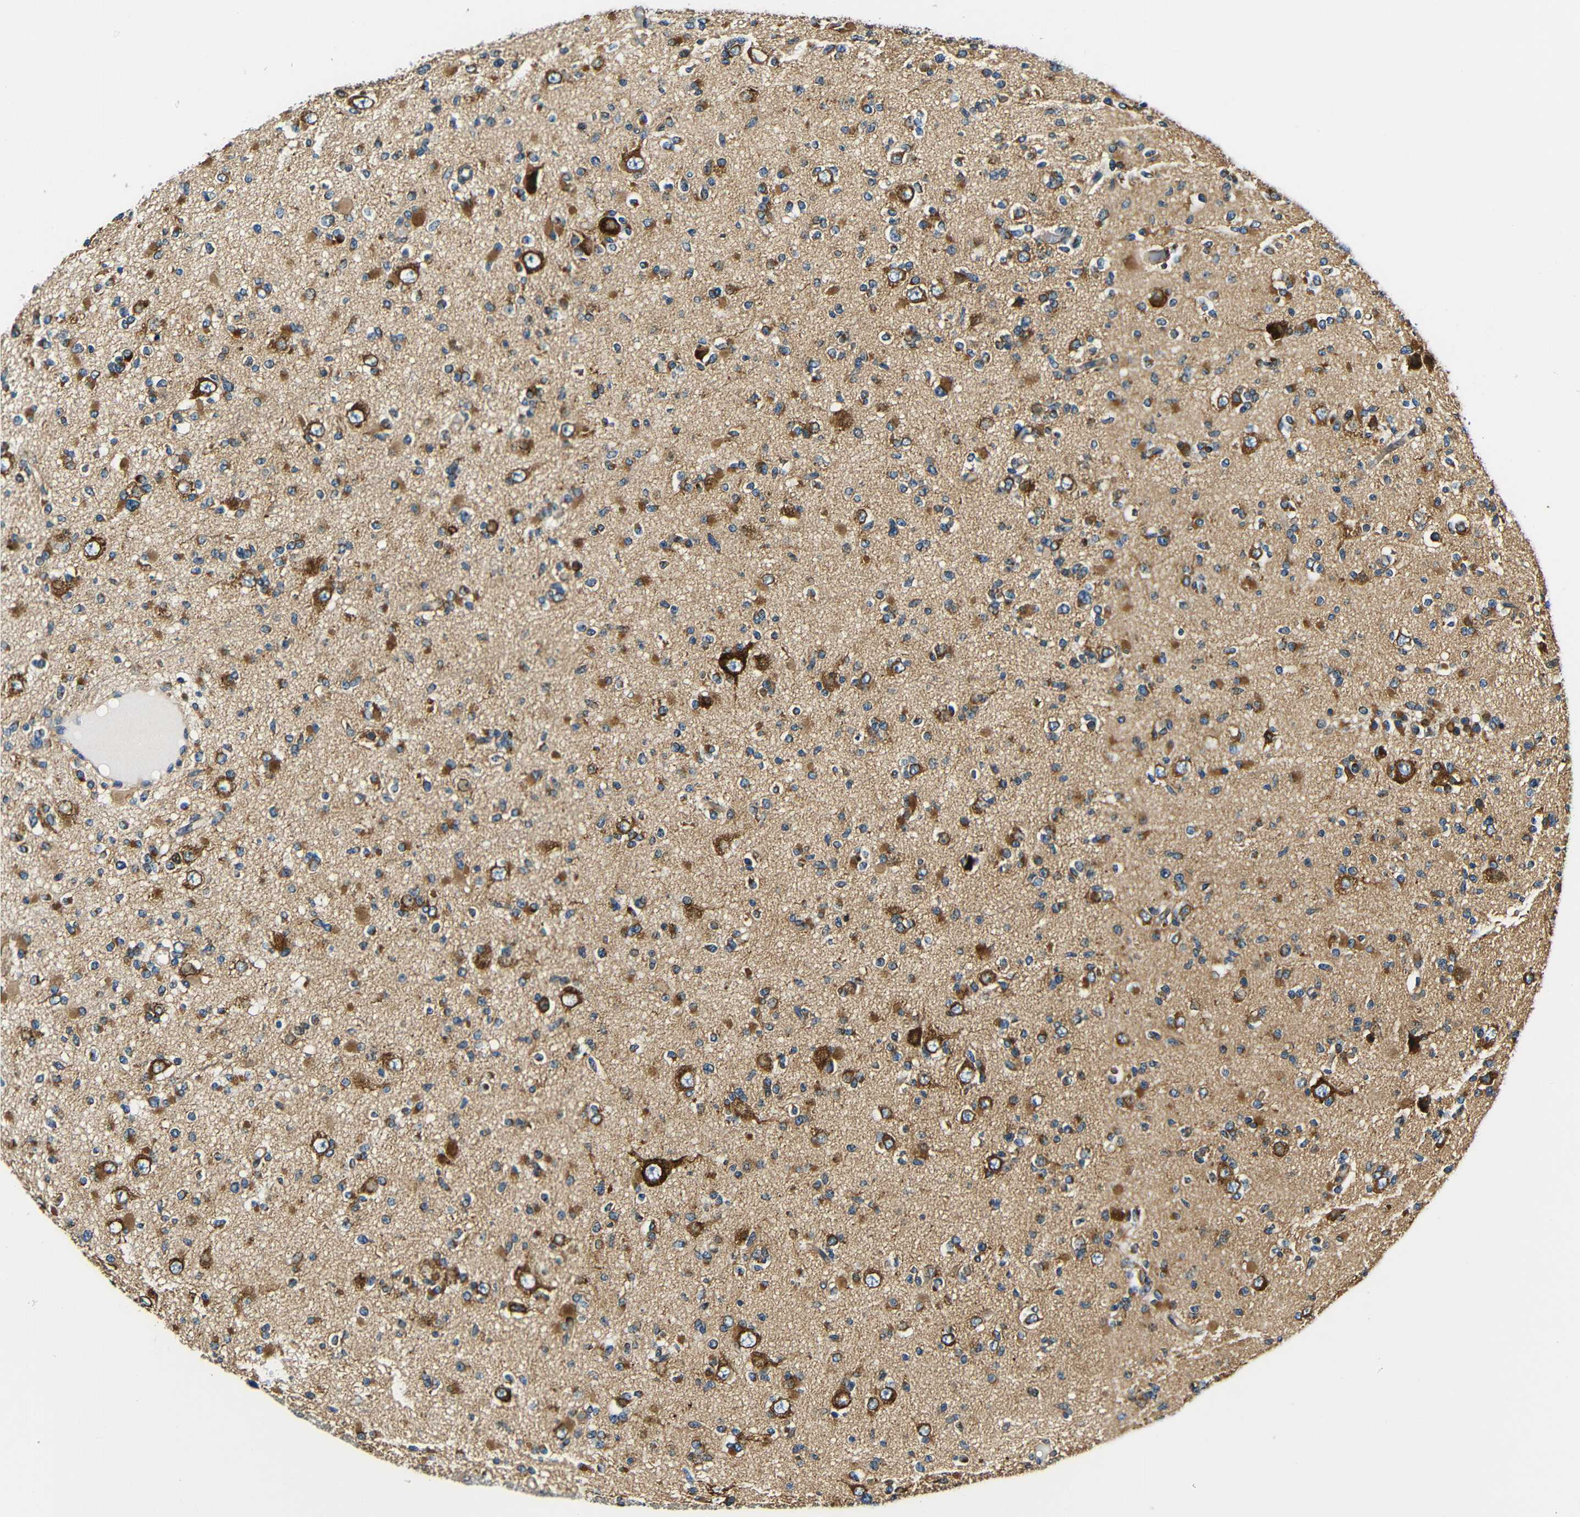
{"staining": {"intensity": "strong", "quantity": ">75%", "location": "cytoplasmic/membranous"}, "tissue": "glioma", "cell_type": "Tumor cells", "image_type": "cancer", "snomed": [{"axis": "morphology", "description": "Glioma, malignant, Low grade"}, {"axis": "topography", "description": "Brain"}], "caption": "Glioma stained with a protein marker shows strong staining in tumor cells.", "gene": "VAPB", "patient": {"sex": "female", "age": 22}}